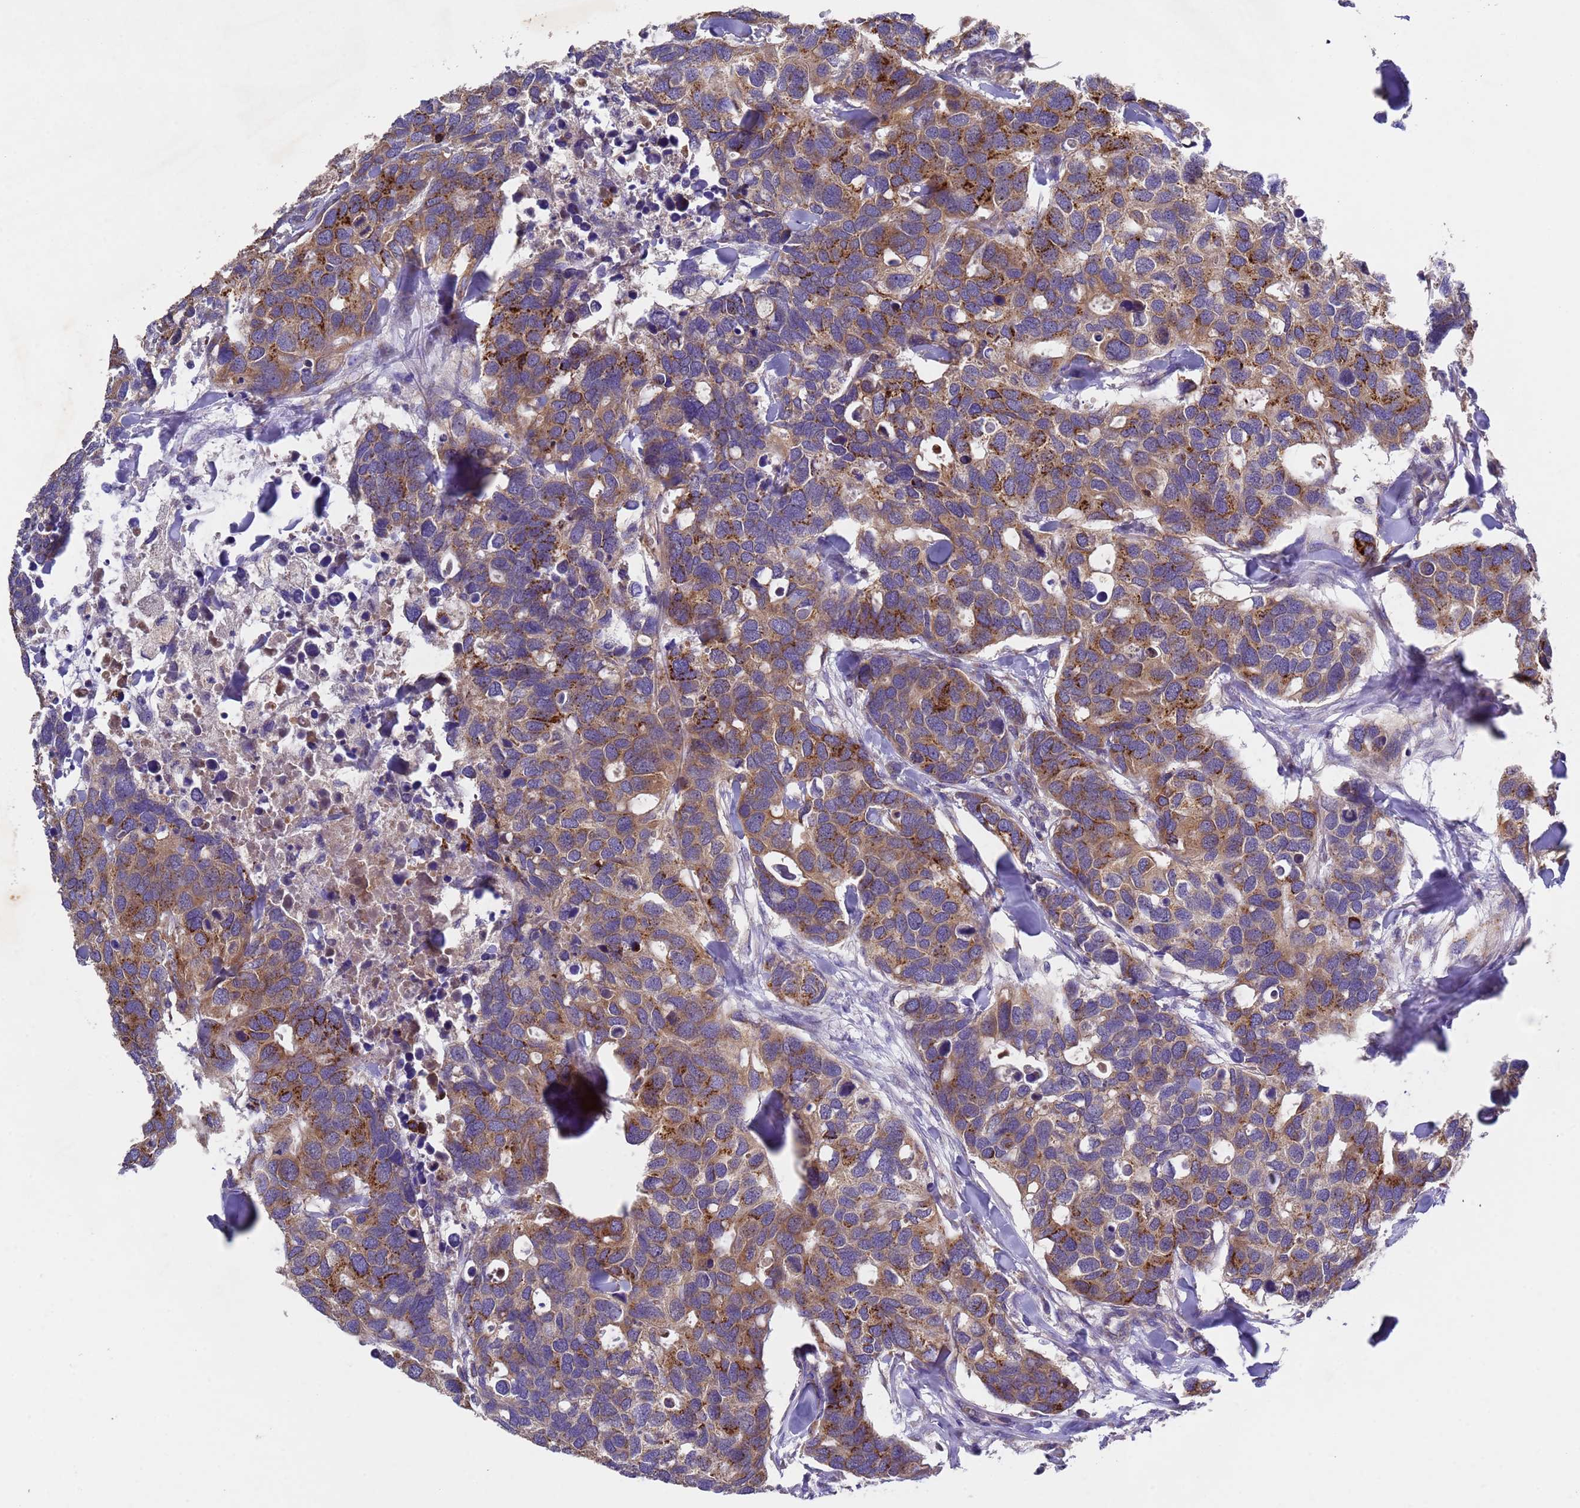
{"staining": {"intensity": "moderate", "quantity": ">75%", "location": "cytoplasmic/membranous"}, "tissue": "breast cancer", "cell_type": "Tumor cells", "image_type": "cancer", "snomed": [{"axis": "morphology", "description": "Duct carcinoma"}, {"axis": "topography", "description": "Breast"}], "caption": "Immunohistochemical staining of breast intraductal carcinoma exhibits medium levels of moderate cytoplasmic/membranous protein expression in approximately >75% of tumor cells.", "gene": "DCAF12L2", "patient": {"sex": "female", "age": 83}}